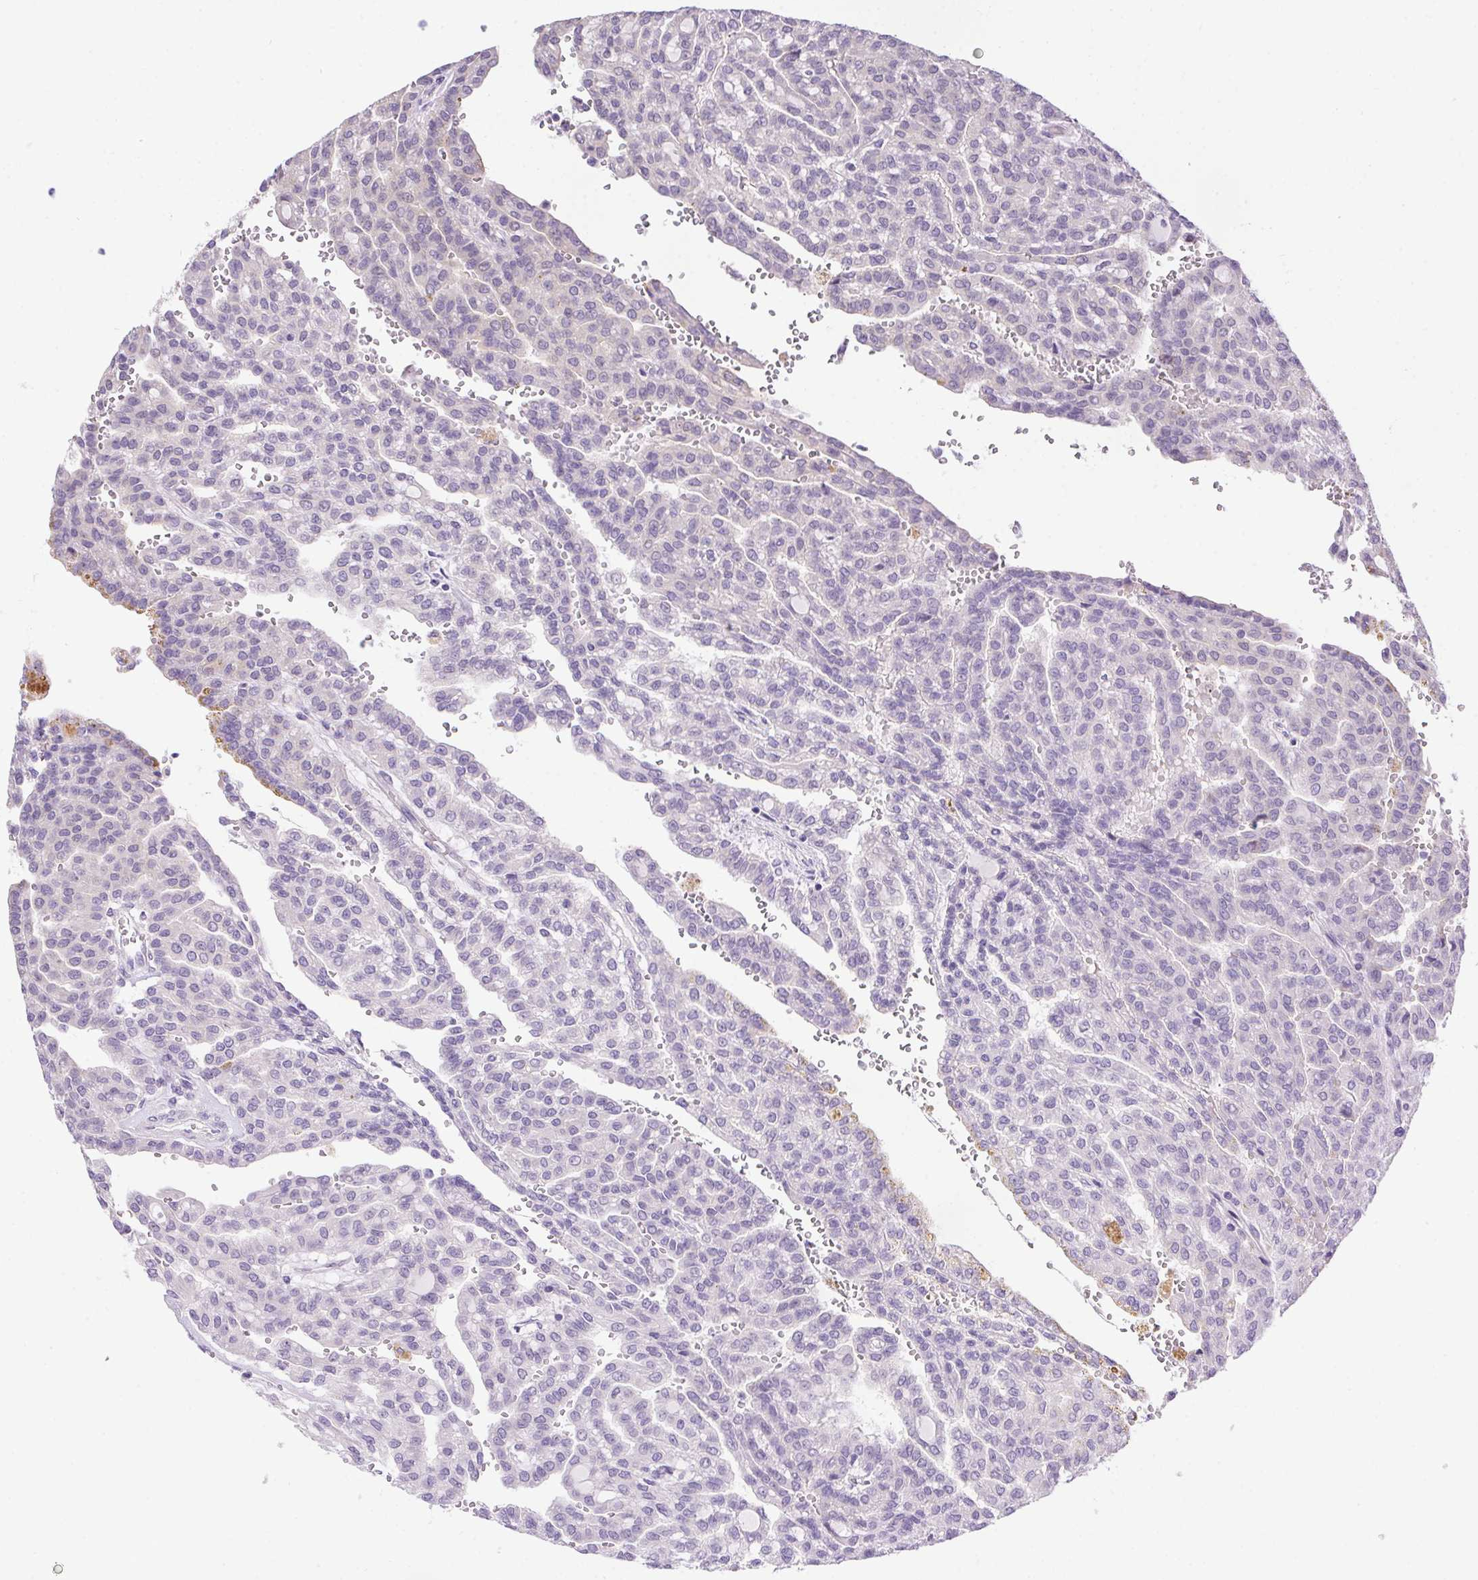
{"staining": {"intensity": "negative", "quantity": "none", "location": "none"}, "tissue": "renal cancer", "cell_type": "Tumor cells", "image_type": "cancer", "snomed": [{"axis": "morphology", "description": "Adenocarcinoma, NOS"}, {"axis": "topography", "description": "Kidney"}], "caption": "Immunohistochemistry (IHC) photomicrograph of neoplastic tissue: adenocarcinoma (renal) stained with DAB (3,3'-diaminobenzidine) shows no significant protein expression in tumor cells.", "gene": "LRRTM1", "patient": {"sex": "male", "age": 63}}